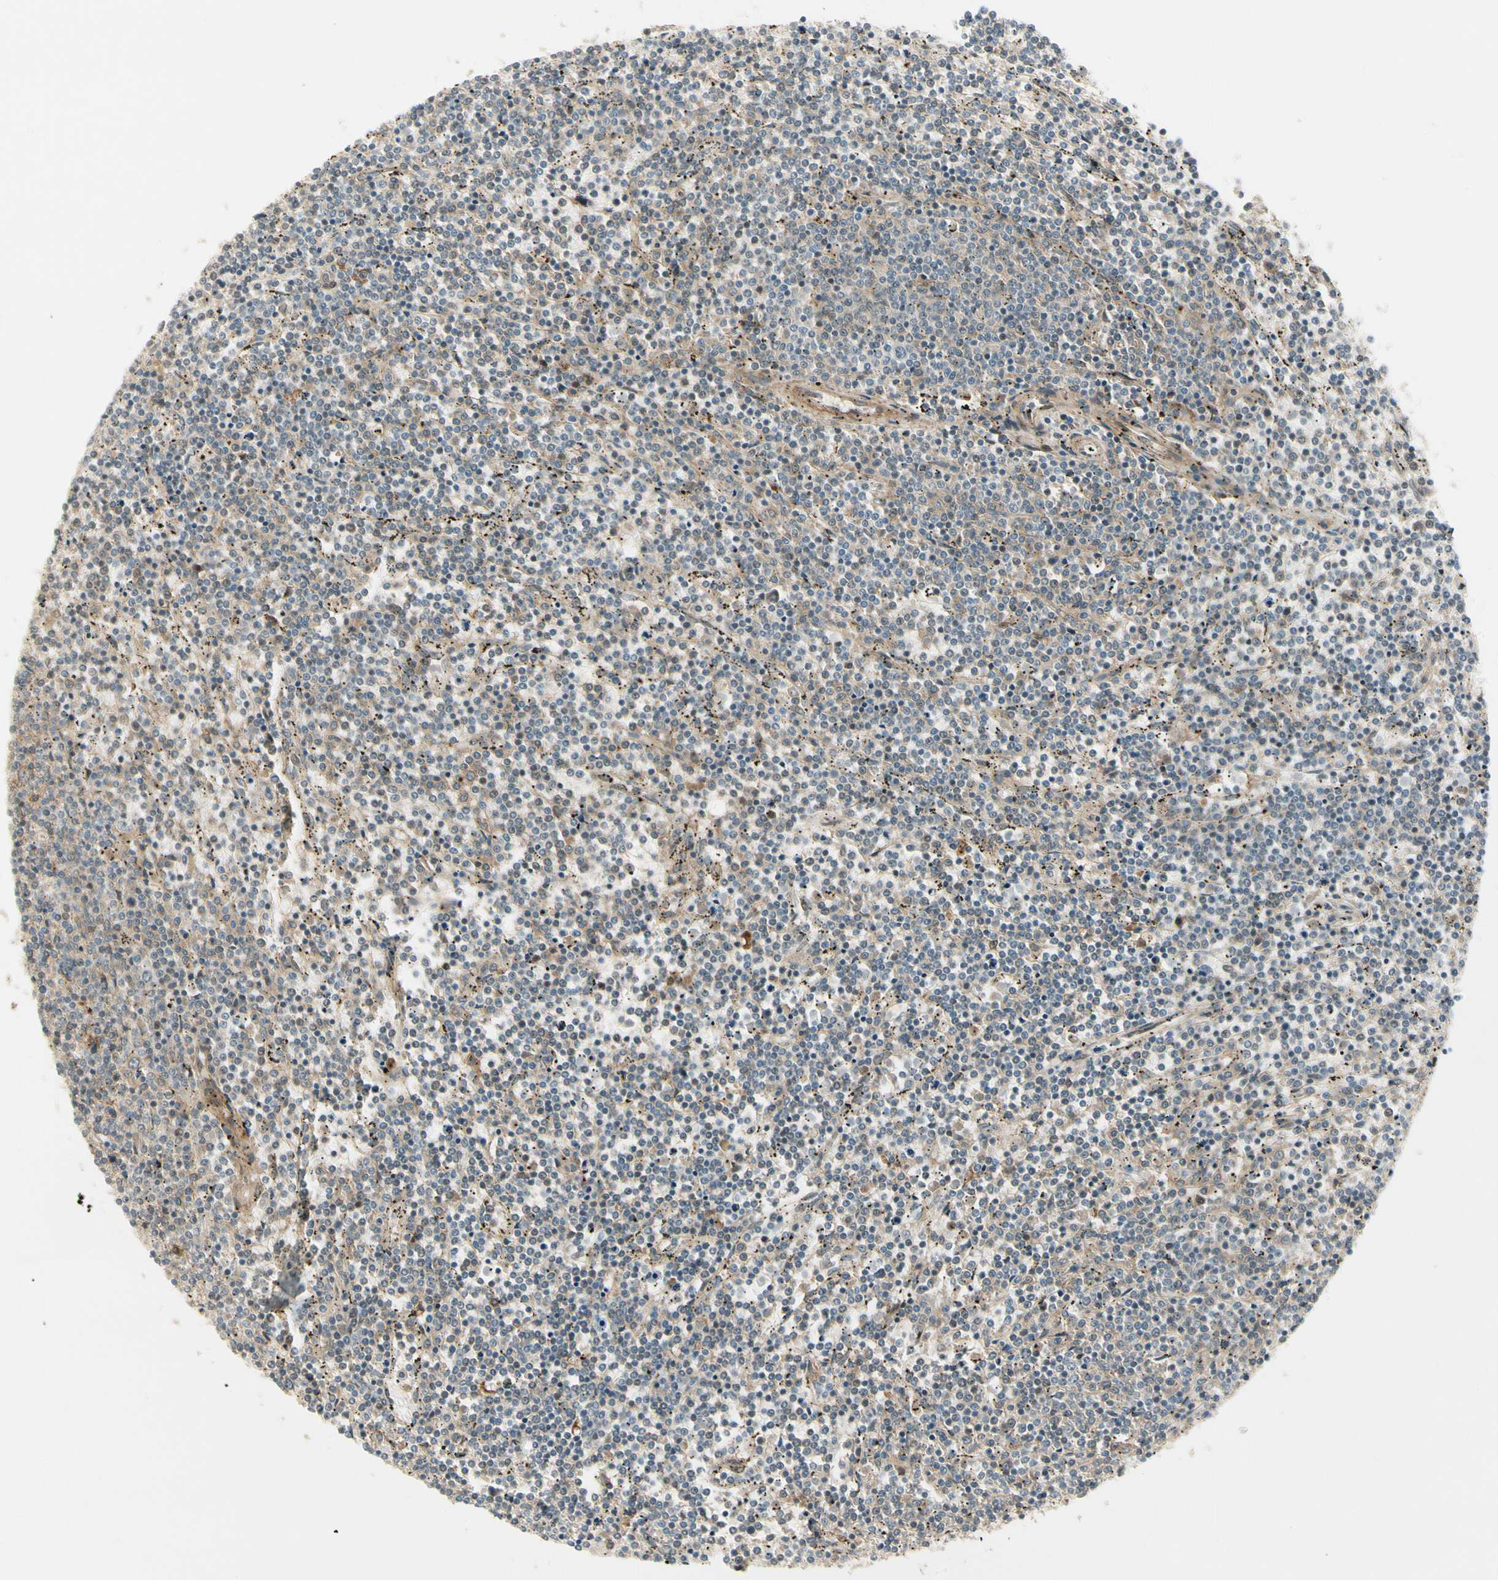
{"staining": {"intensity": "weak", "quantity": "<25%", "location": "cytoplasmic/membranous"}, "tissue": "lymphoma", "cell_type": "Tumor cells", "image_type": "cancer", "snomed": [{"axis": "morphology", "description": "Malignant lymphoma, non-Hodgkin's type, Low grade"}, {"axis": "topography", "description": "Spleen"}], "caption": "IHC of human low-grade malignant lymphoma, non-Hodgkin's type shows no staining in tumor cells.", "gene": "EPHB3", "patient": {"sex": "female", "age": 50}}